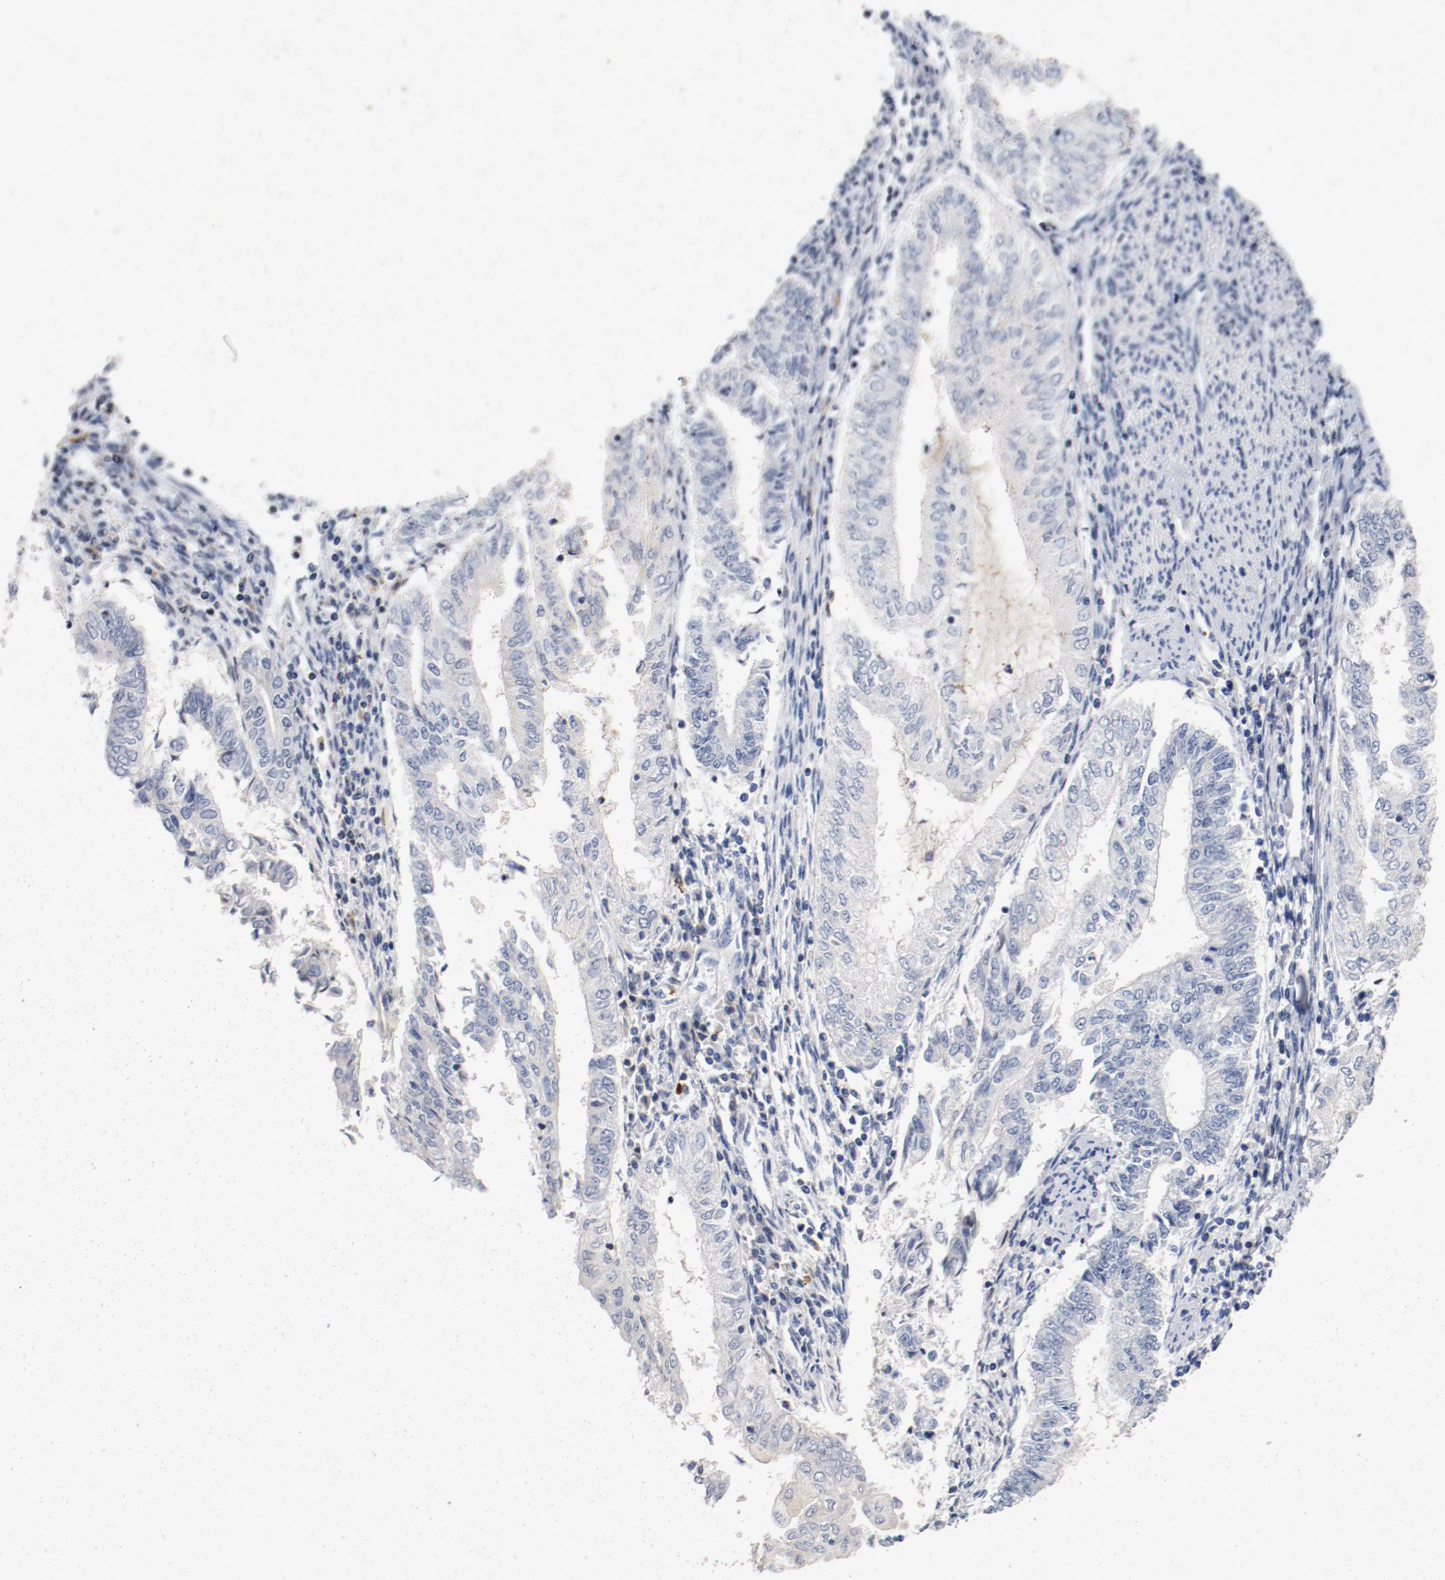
{"staining": {"intensity": "negative", "quantity": "none", "location": "none"}, "tissue": "endometrial cancer", "cell_type": "Tumor cells", "image_type": "cancer", "snomed": [{"axis": "morphology", "description": "Adenocarcinoma, NOS"}, {"axis": "topography", "description": "Endometrium"}], "caption": "IHC of endometrial cancer (adenocarcinoma) exhibits no positivity in tumor cells.", "gene": "PIM1", "patient": {"sex": "female", "age": 66}}